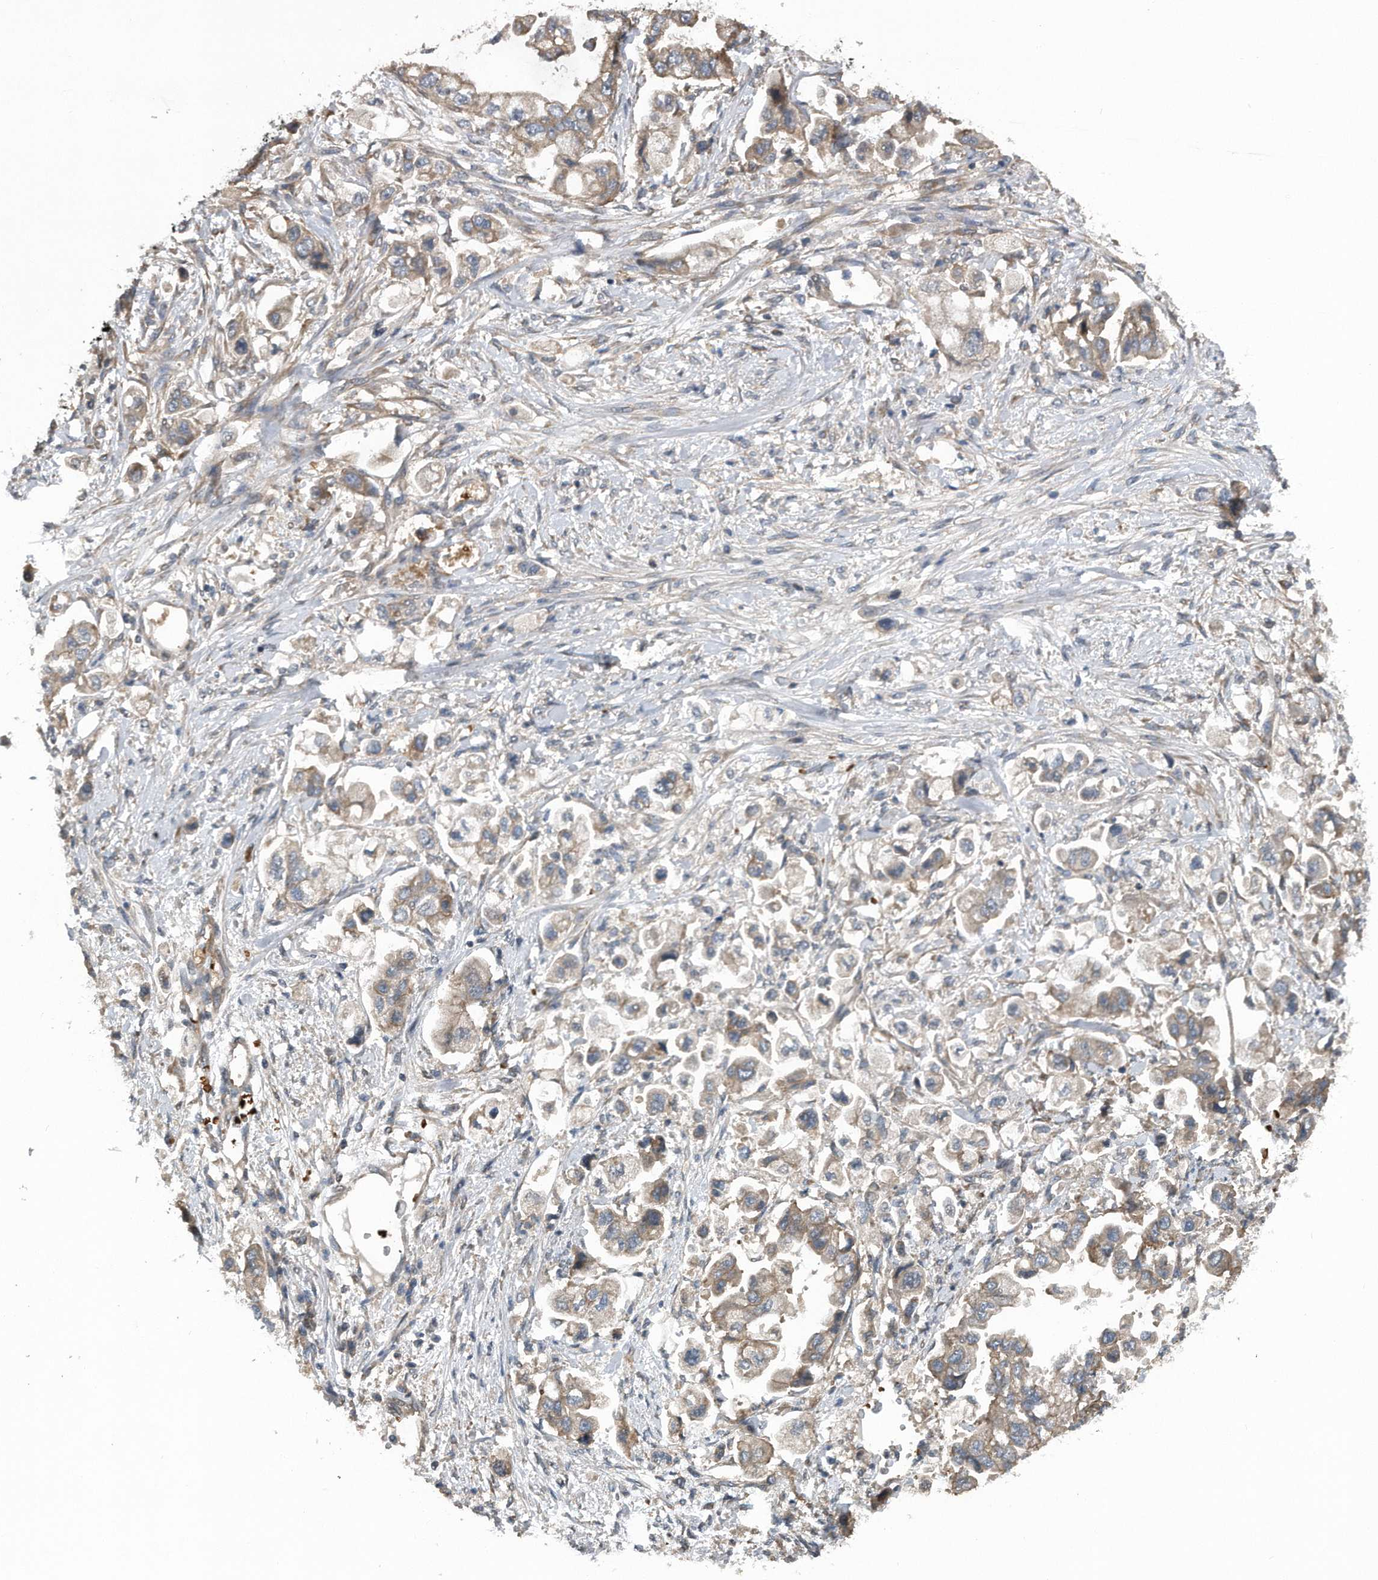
{"staining": {"intensity": "weak", "quantity": ">75%", "location": "cytoplasmic/membranous"}, "tissue": "stomach cancer", "cell_type": "Tumor cells", "image_type": "cancer", "snomed": [{"axis": "morphology", "description": "Adenocarcinoma, NOS"}, {"axis": "topography", "description": "Stomach"}], "caption": "This is a histology image of immunohistochemistry staining of stomach cancer, which shows weak staining in the cytoplasmic/membranous of tumor cells.", "gene": "ZNF79", "patient": {"sex": "male", "age": 62}}